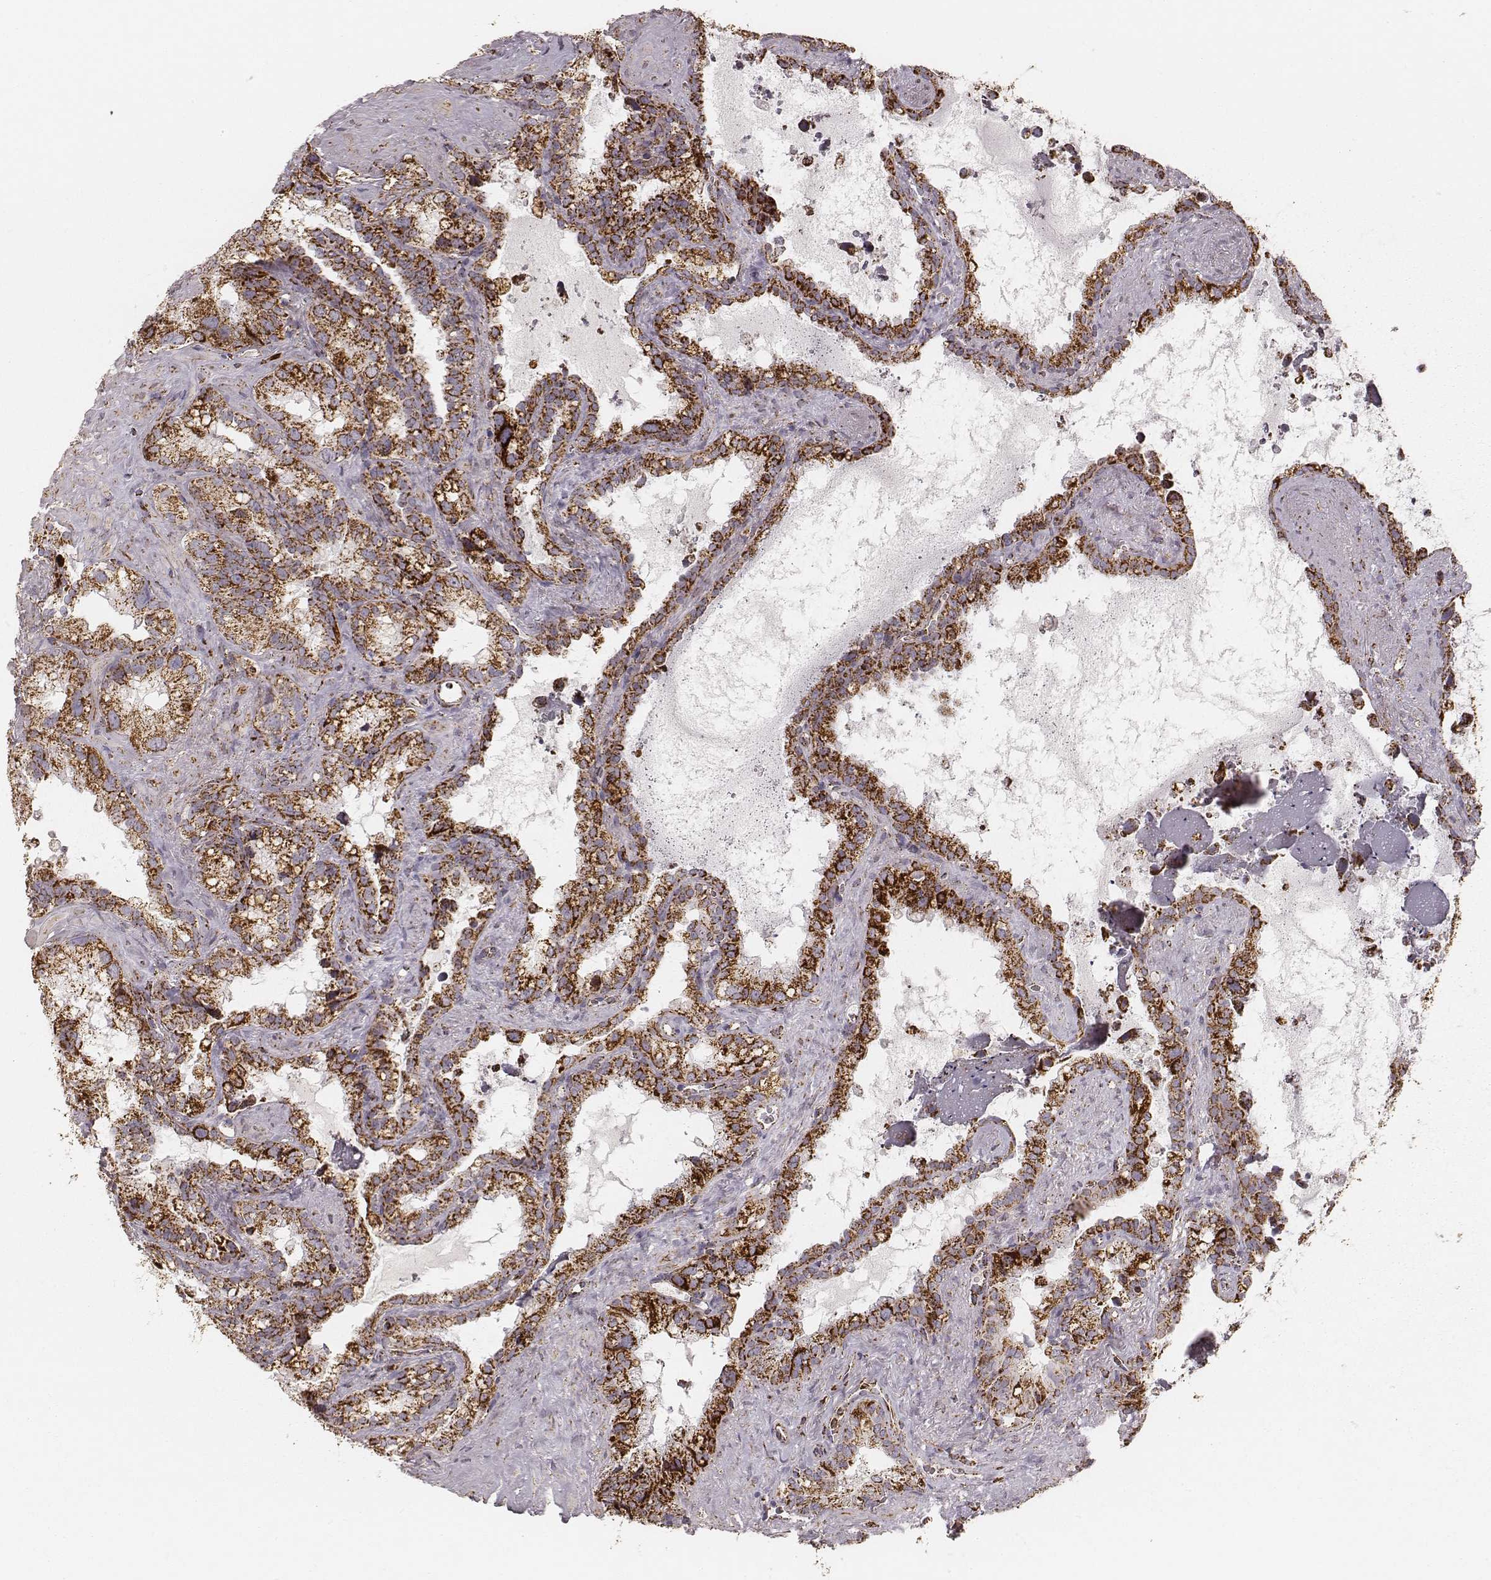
{"staining": {"intensity": "strong", "quantity": ">75%", "location": "cytoplasmic/membranous"}, "tissue": "seminal vesicle", "cell_type": "Glandular cells", "image_type": "normal", "snomed": [{"axis": "morphology", "description": "Normal tissue, NOS"}, {"axis": "topography", "description": "Seminal veicle"}], "caption": "DAB (3,3'-diaminobenzidine) immunohistochemical staining of normal human seminal vesicle exhibits strong cytoplasmic/membranous protein staining in approximately >75% of glandular cells.", "gene": "CS", "patient": {"sex": "male", "age": 71}}